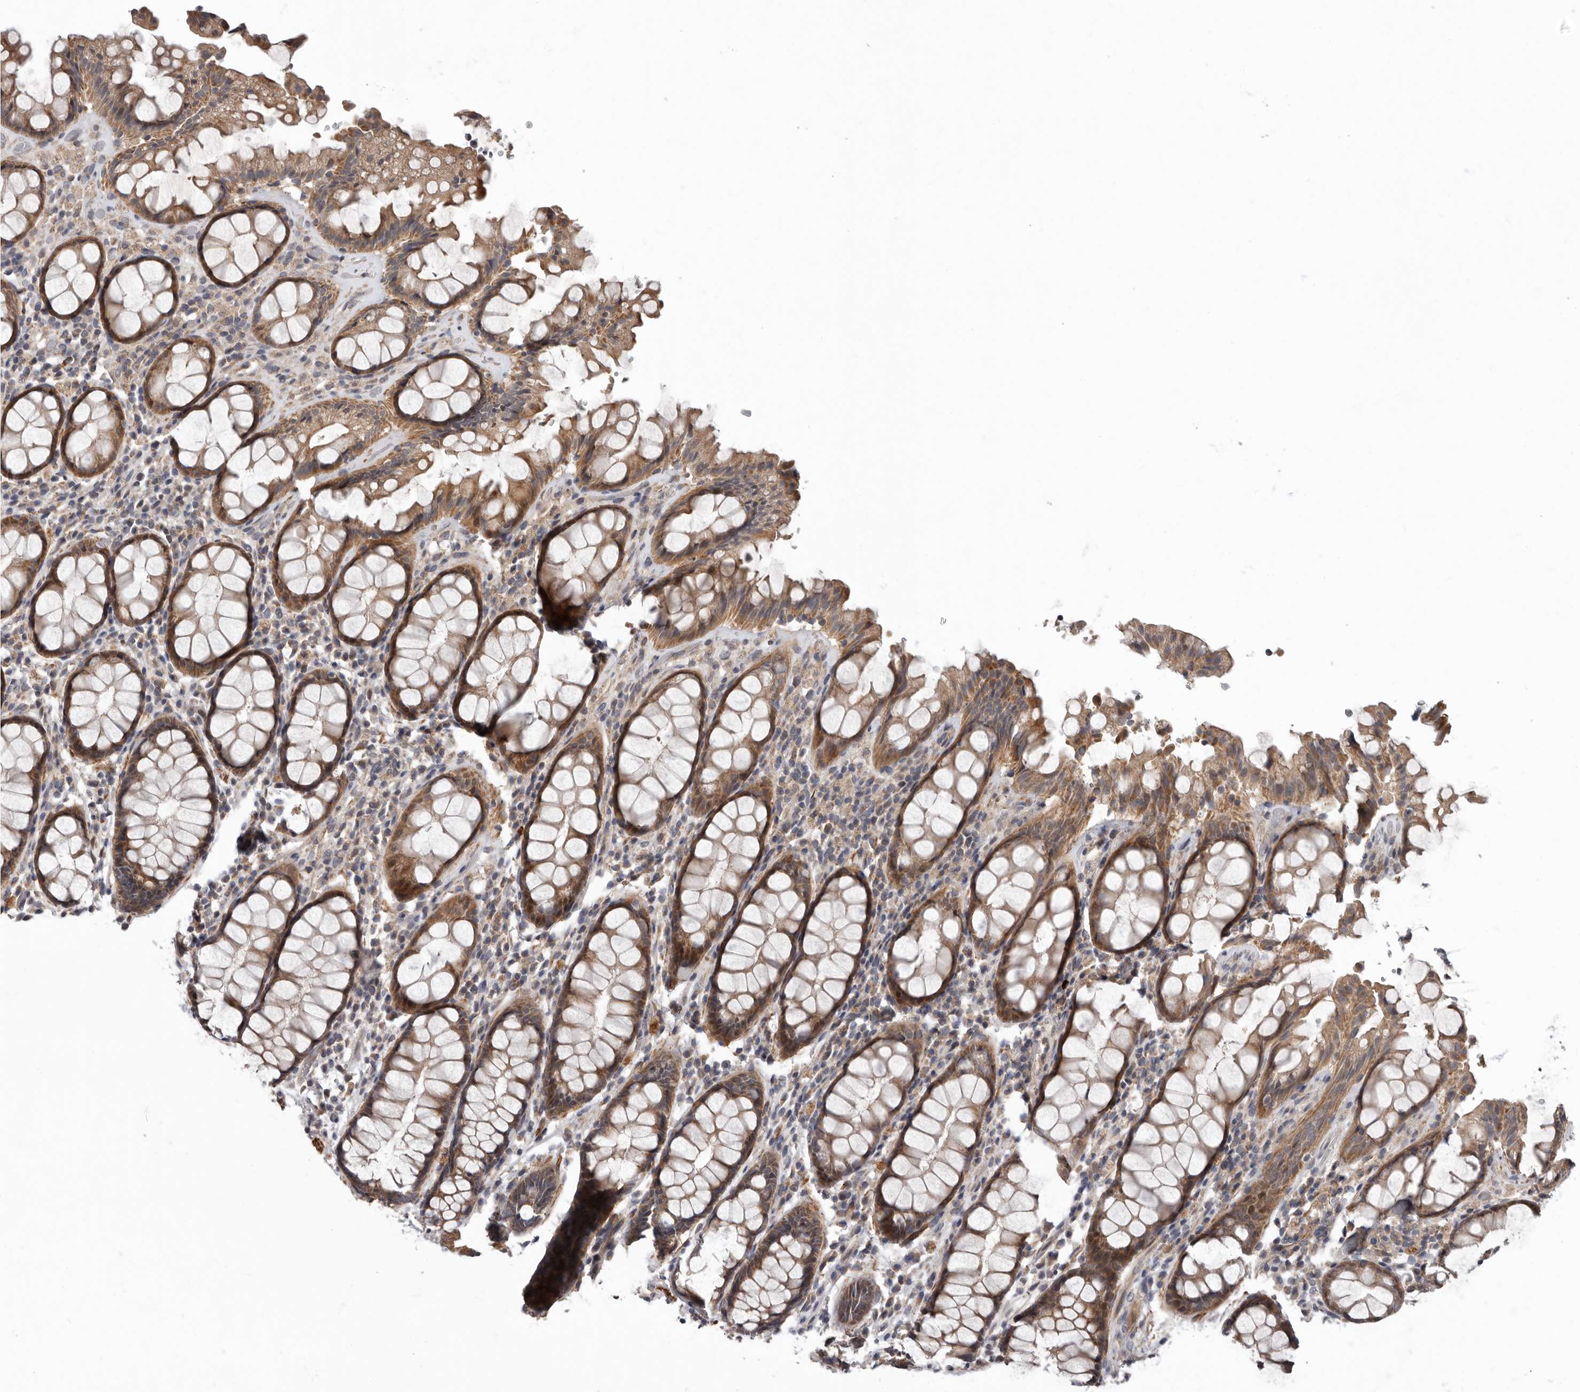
{"staining": {"intensity": "moderate", "quantity": ">75%", "location": "cytoplasmic/membranous"}, "tissue": "rectum", "cell_type": "Glandular cells", "image_type": "normal", "snomed": [{"axis": "morphology", "description": "Normal tissue, NOS"}, {"axis": "topography", "description": "Rectum"}], "caption": "The photomicrograph reveals staining of normal rectum, revealing moderate cytoplasmic/membranous protein positivity (brown color) within glandular cells.", "gene": "FGFR4", "patient": {"sex": "male", "age": 64}}